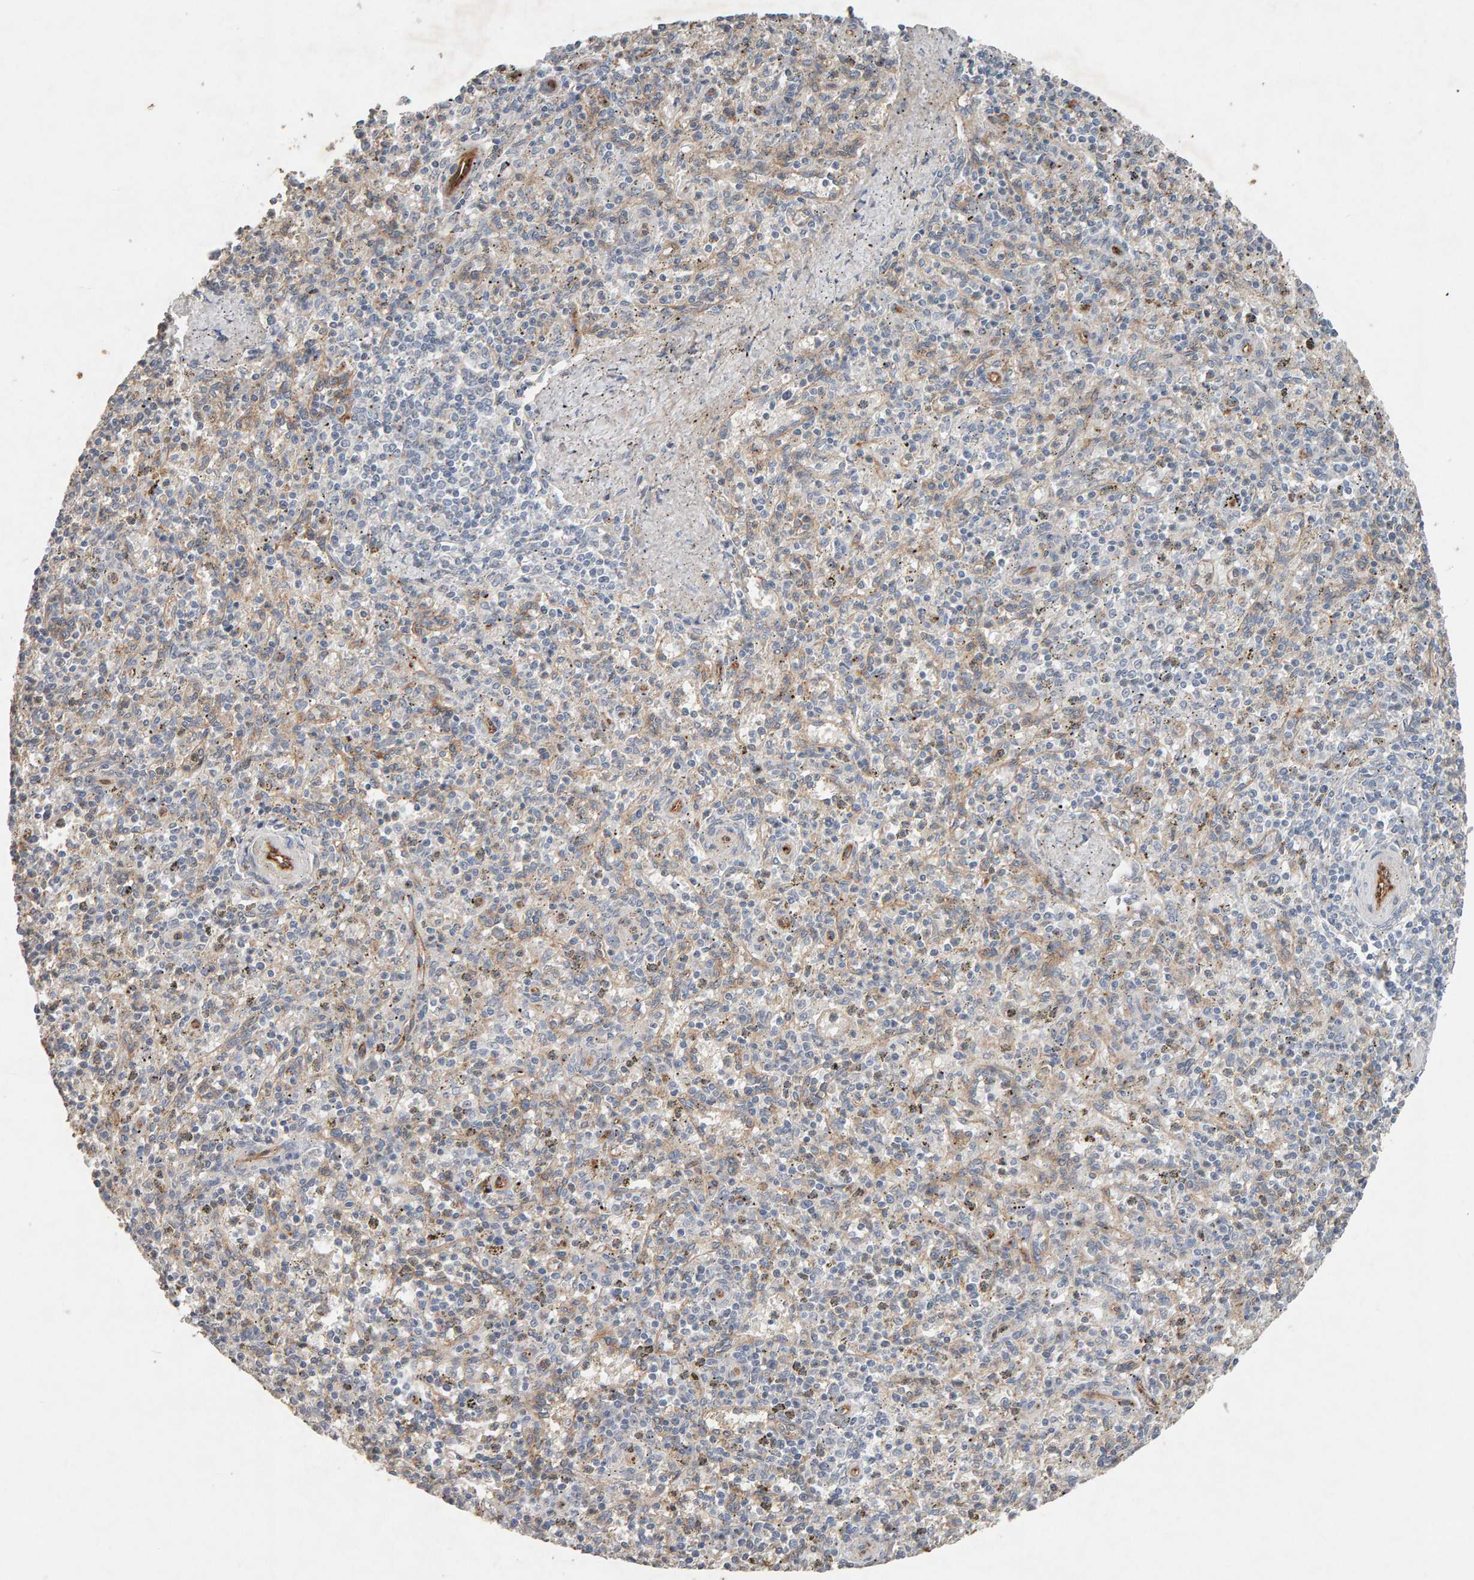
{"staining": {"intensity": "negative", "quantity": "none", "location": "none"}, "tissue": "spleen", "cell_type": "Cells in red pulp", "image_type": "normal", "snomed": [{"axis": "morphology", "description": "Normal tissue, NOS"}, {"axis": "topography", "description": "Spleen"}], "caption": "Image shows no protein expression in cells in red pulp of normal spleen.", "gene": "PTPRM", "patient": {"sex": "male", "age": 72}}